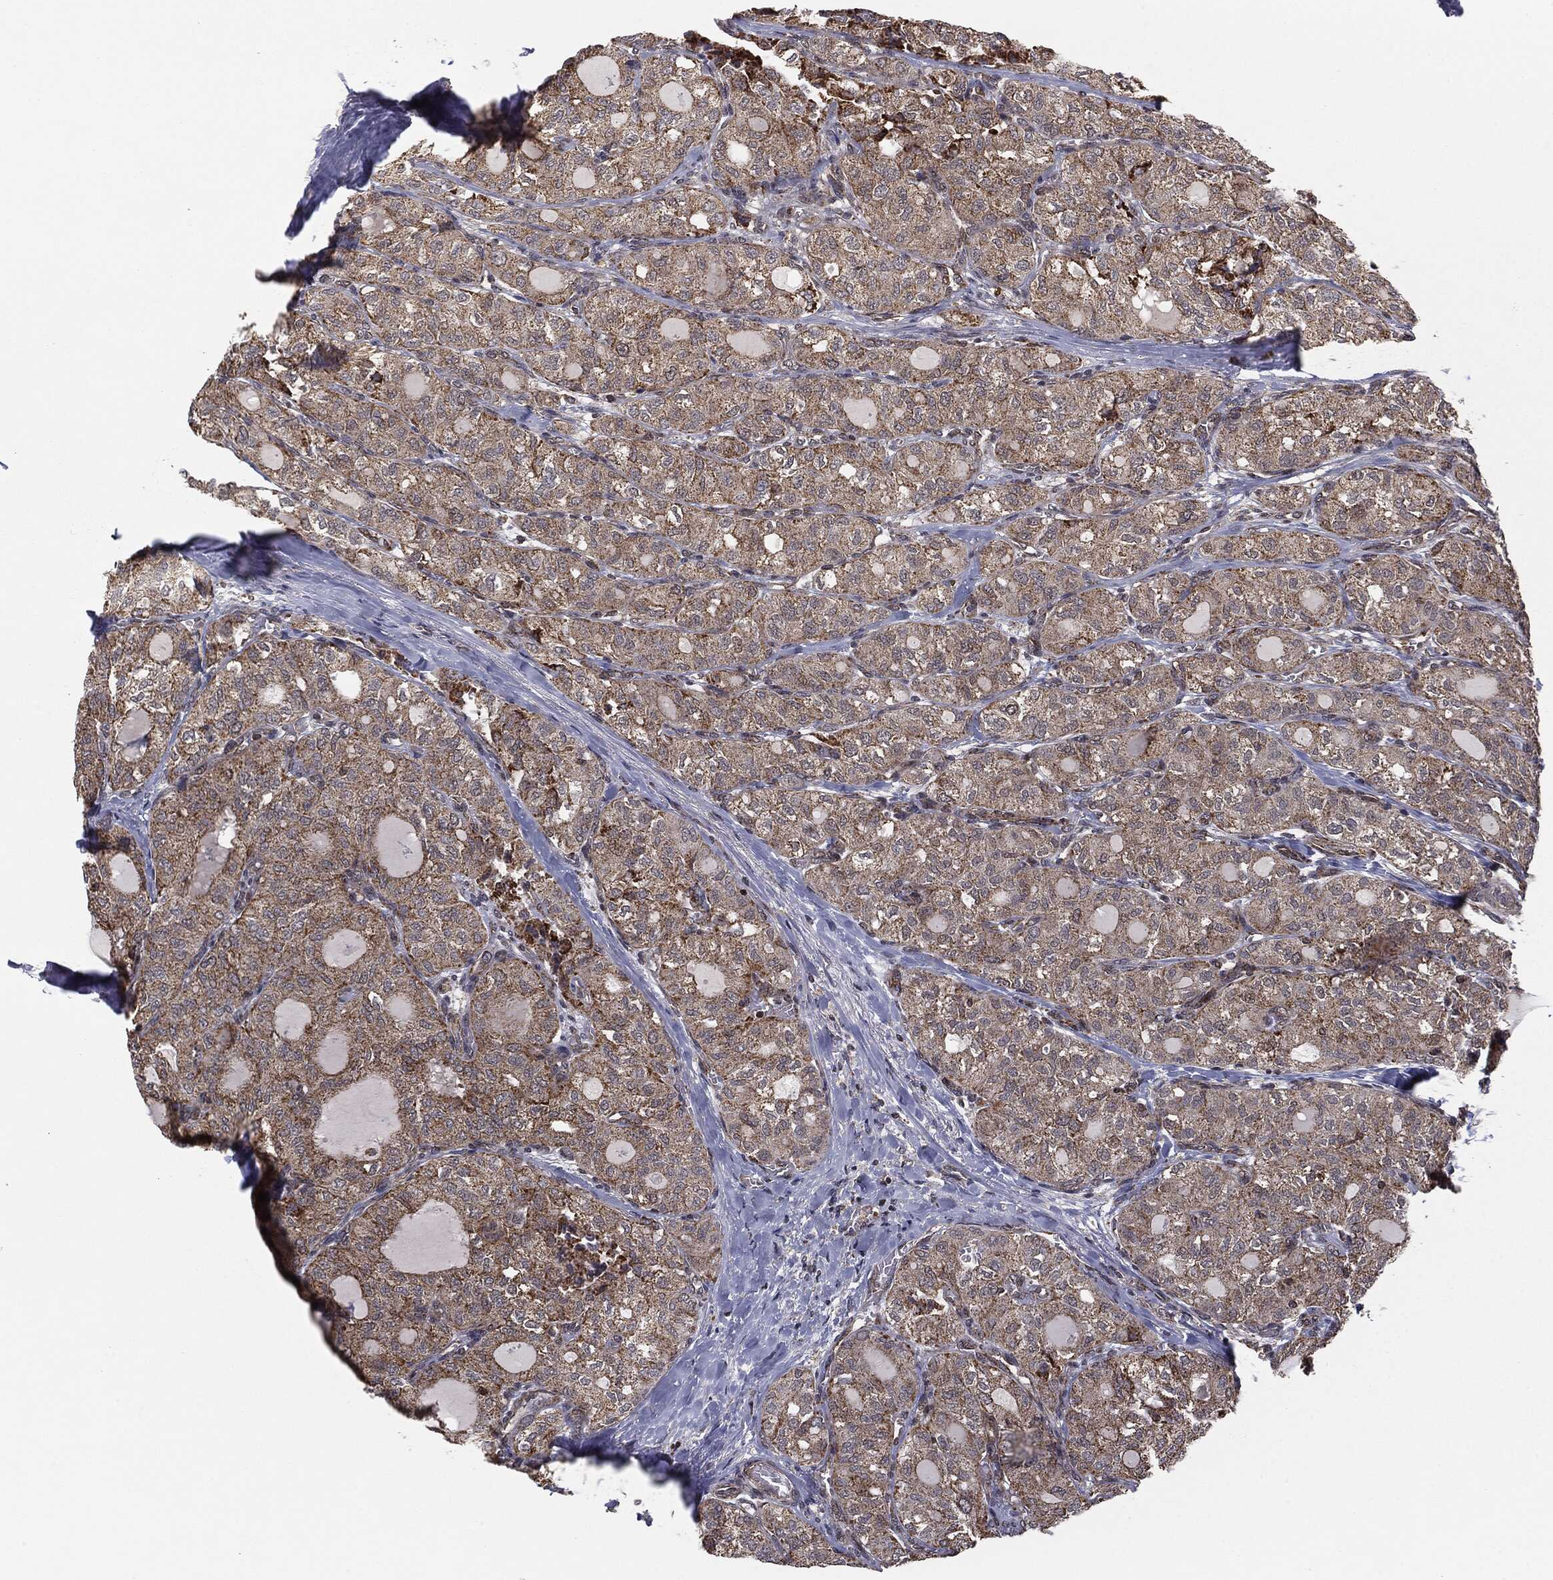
{"staining": {"intensity": "weak", "quantity": ">75%", "location": "cytoplasmic/membranous"}, "tissue": "thyroid cancer", "cell_type": "Tumor cells", "image_type": "cancer", "snomed": [{"axis": "morphology", "description": "Follicular adenoma carcinoma, NOS"}, {"axis": "topography", "description": "Thyroid gland"}], "caption": "A histopathology image showing weak cytoplasmic/membranous expression in approximately >75% of tumor cells in follicular adenoma carcinoma (thyroid), as visualized by brown immunohistochemical staining.", "gene": "MTOR", "patient": {"sex": "male", "age": 75}}